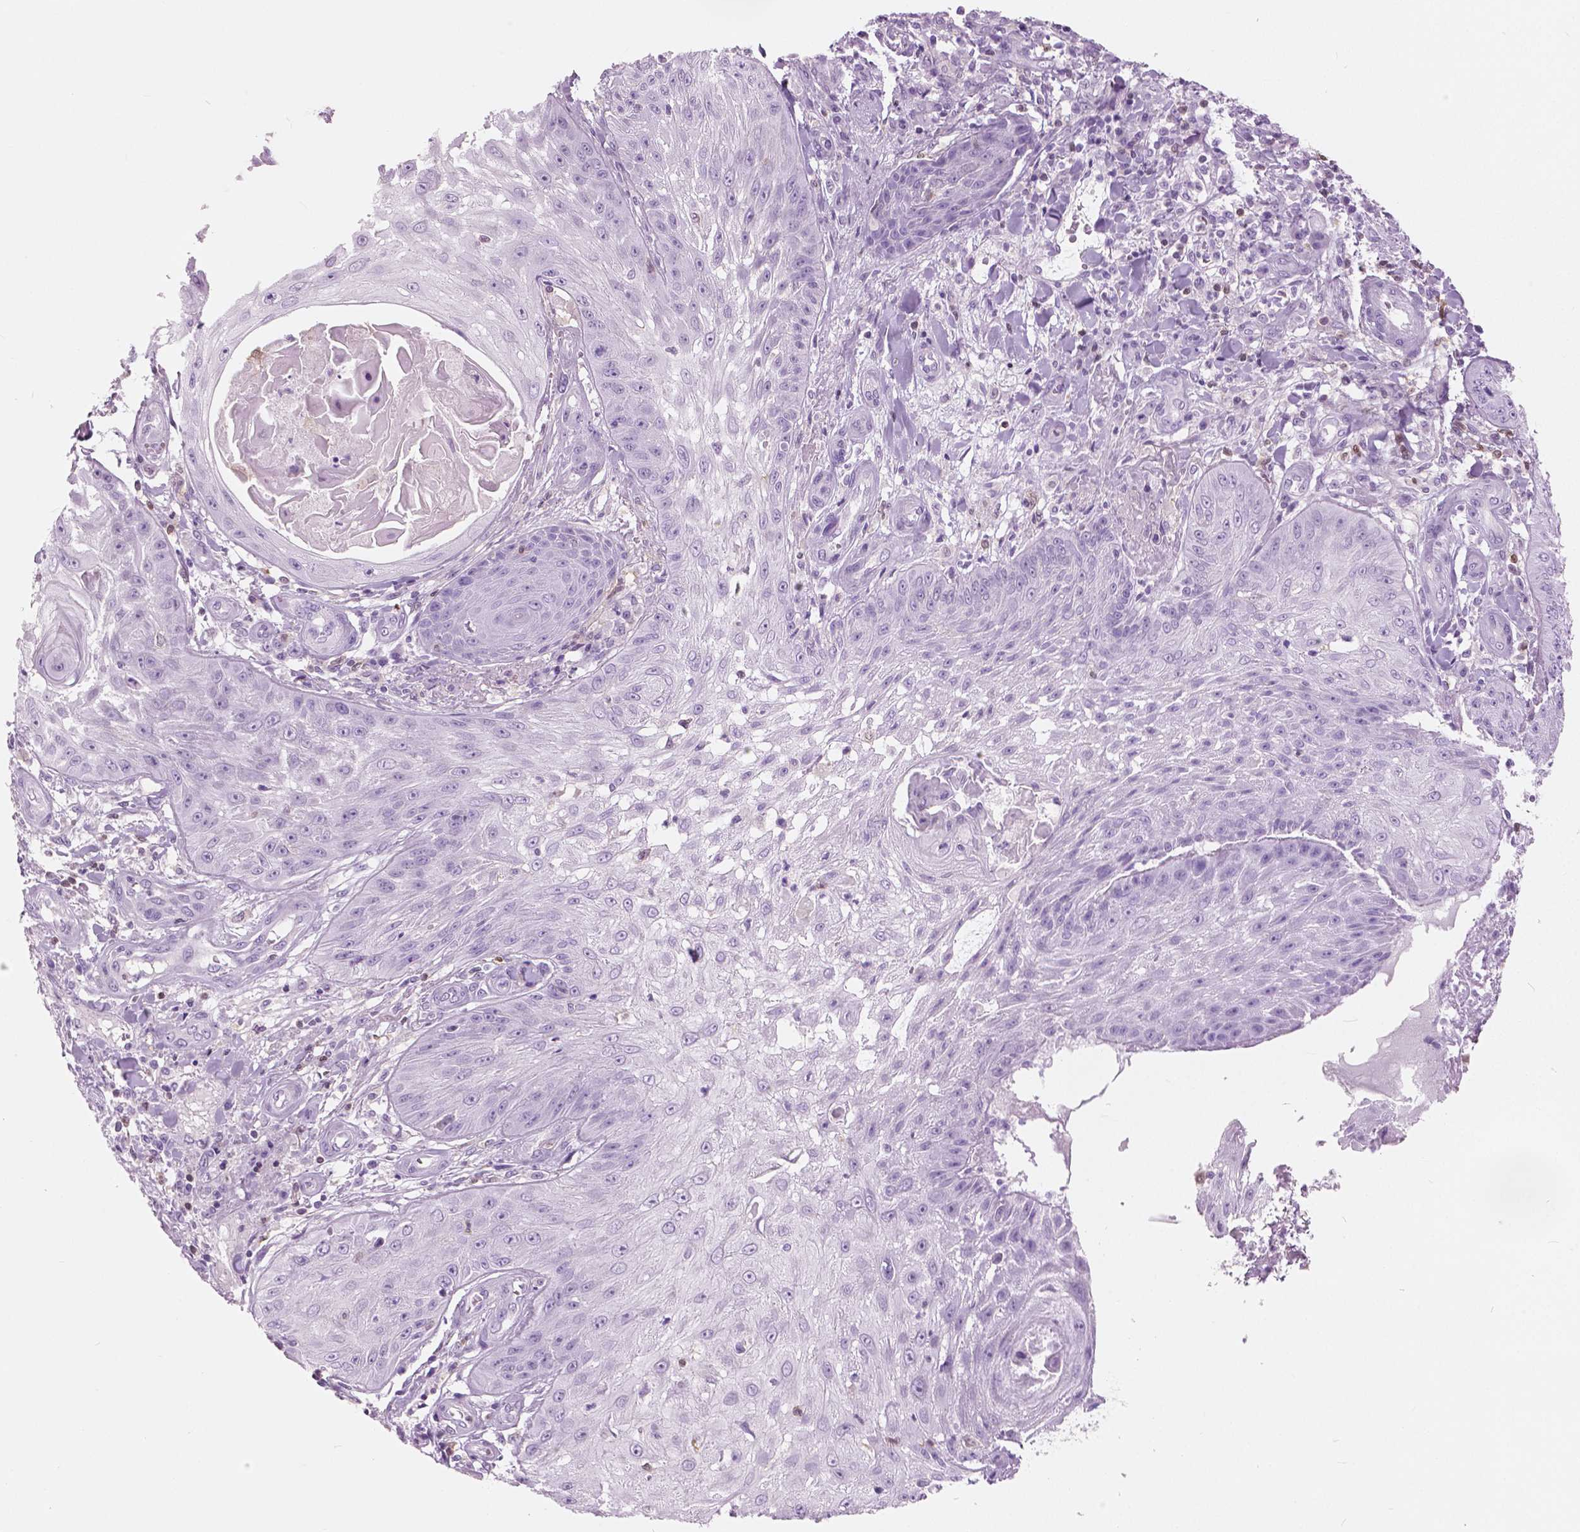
{"staining": {"intensity": "negative", "quantity": "none", "location": "none"}, "tissue": "skin cancer", "cell_type": "Tumor cells", "image_type": "cancer", "snomed": [{"axis": "morphology", "description": "Squamous cell carcinoma, NOS"}, {"axis": "topography", "description": "Skin"}], "caption": "The image reveals no significant expression in tumor cells of squamous cell carcinoma (skin).", "gene": "GALM", "patient": {"sex": "male", "age": 70}}